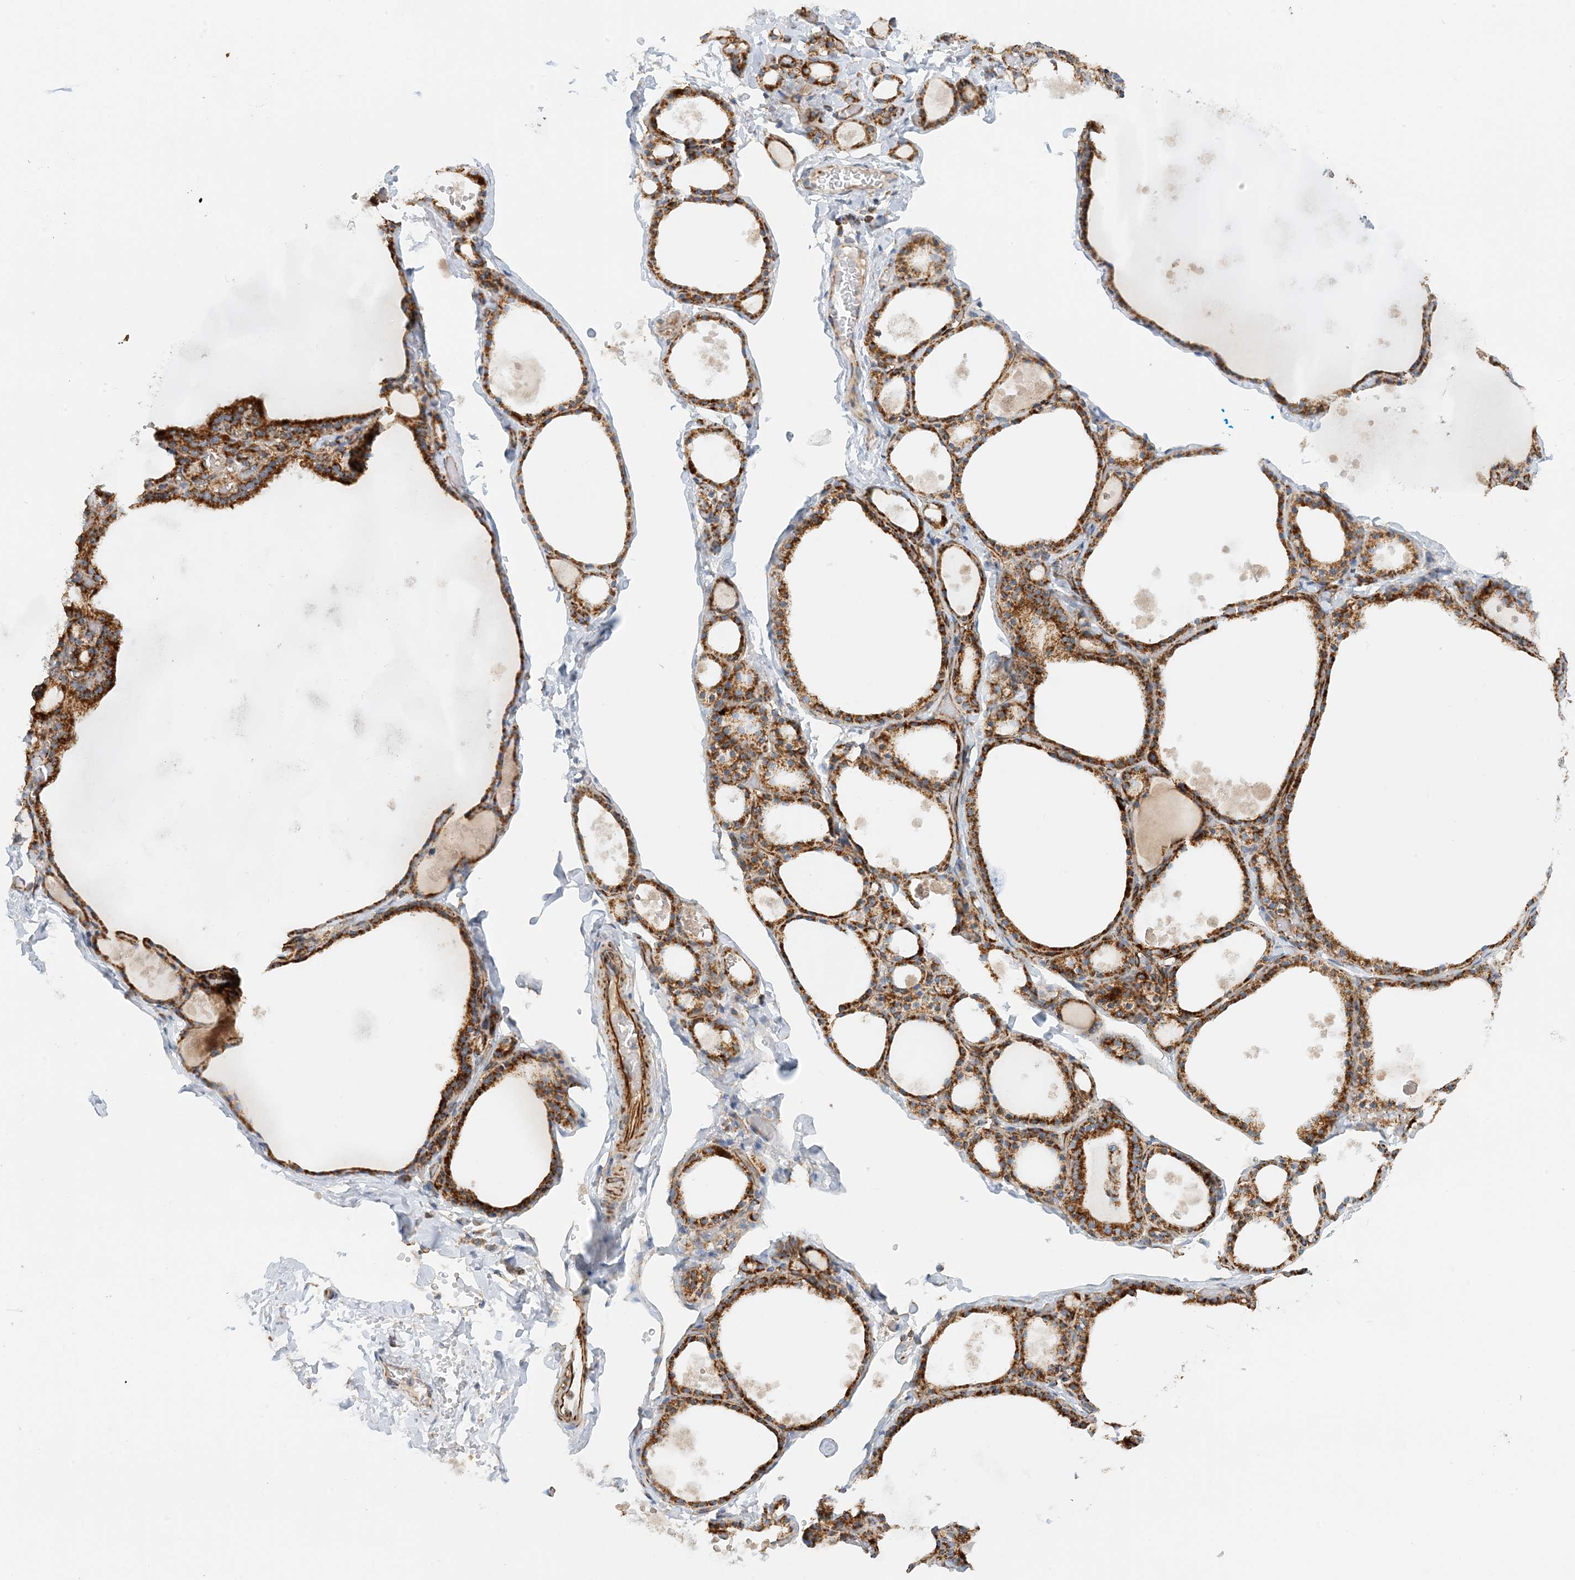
{"staining": {"intensity": "strong", "quantity": ">75%", "location": "cytoplasmic/membranous"}, "tissue": "thyroid gland", "cell_type": "Glandular cells", "image_type": "normal", "snomed": [{"axis": "morphology", "description": "Normal tissue, NOS"}, {"axis": "topography", "description": "Thyroid gland"}], "caption": "Glandular cells show high levels of strong cytoplasmic/membranous expression in approximately >75% of cells in benign human thyroid gland.", "gene": "COA3", "patient": {"sex": "male", "age": 56}}